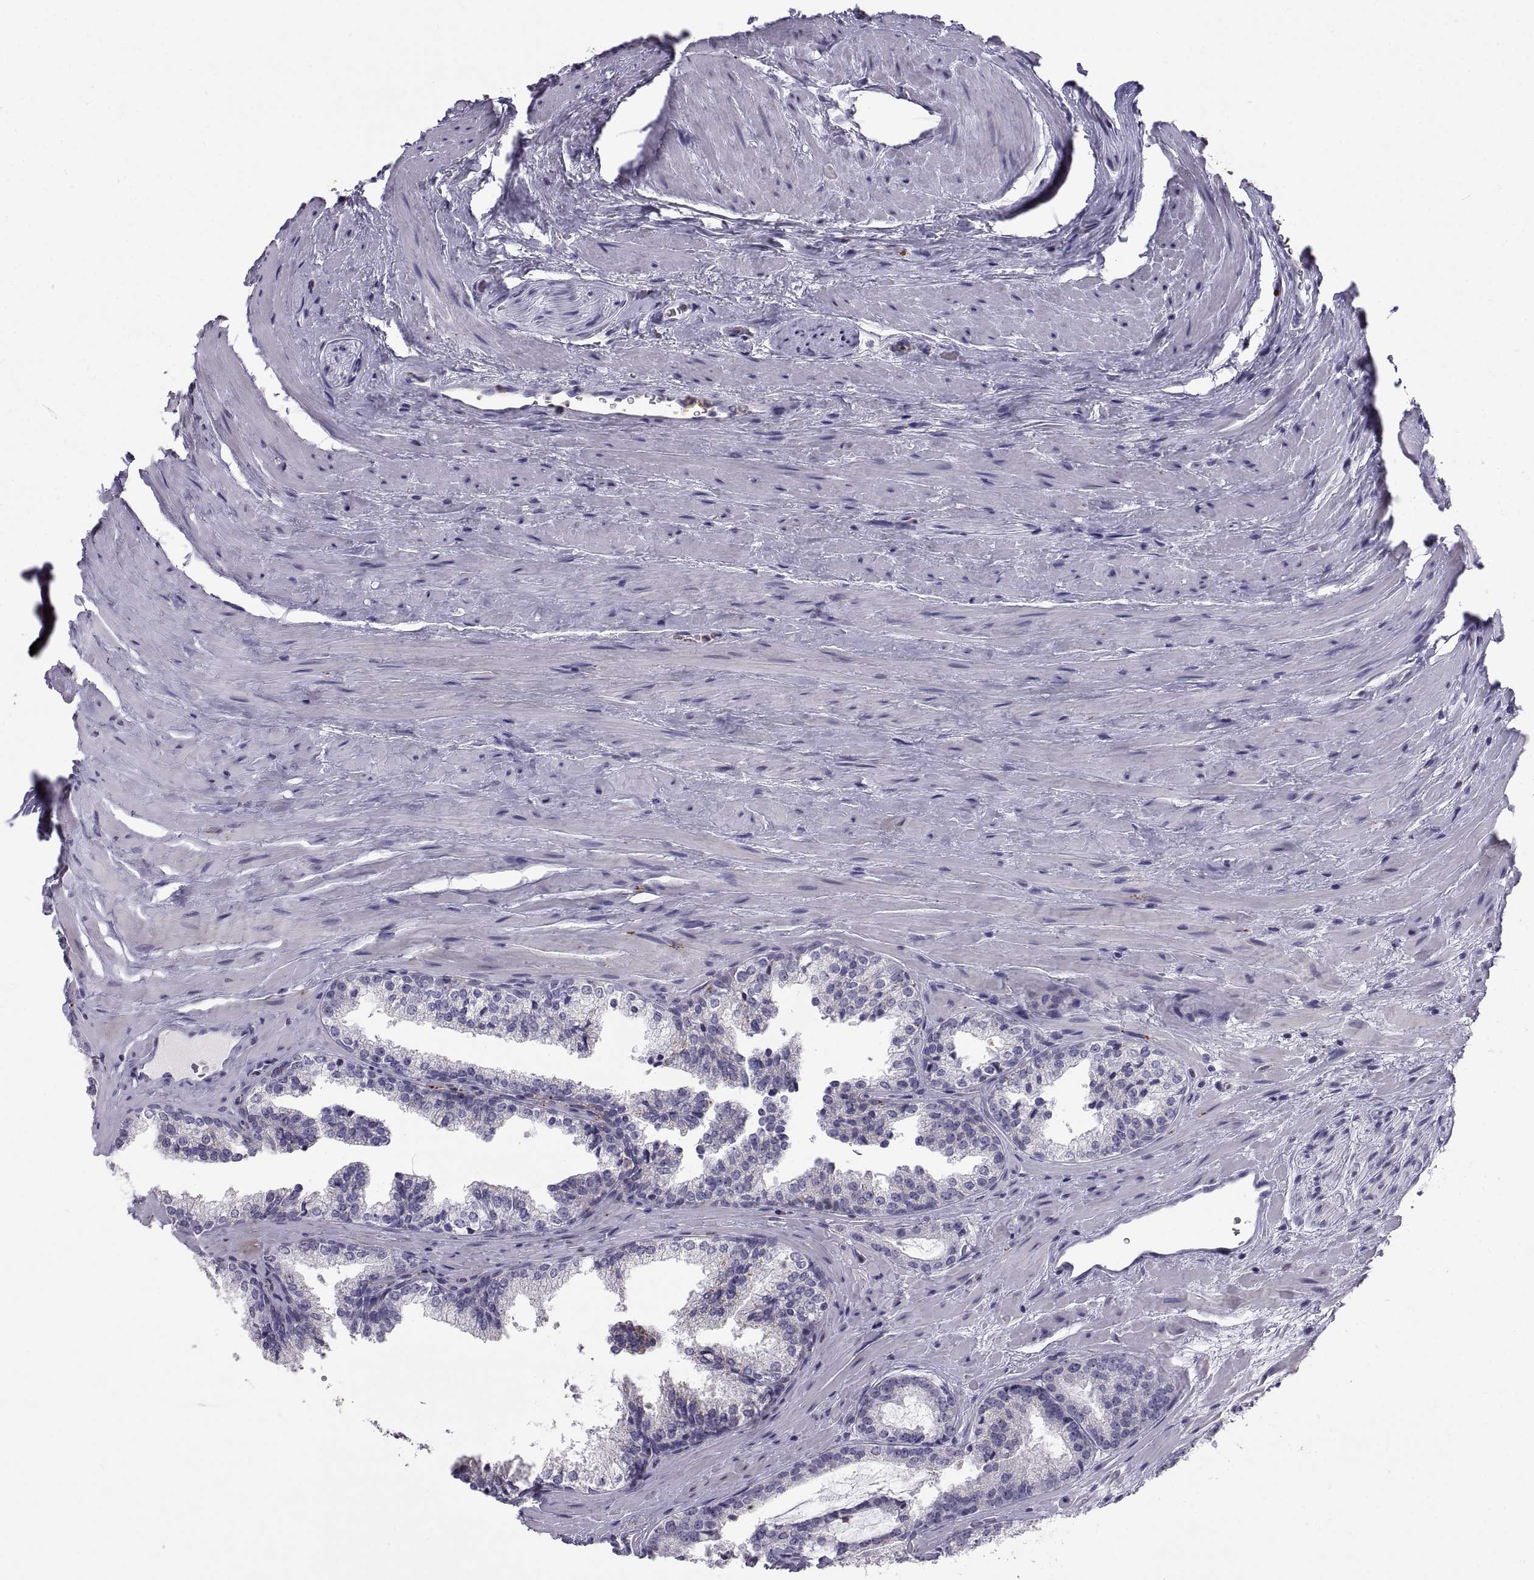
{"staining": {"intensity": "negative", "quantity": "none", "location": "none"}, "tissue": "prostate cancer", "cell_type": "Tumor cells", "image_type": "cancer", "snomed": [{"axis": "morphology", "description": "Adenocarcinoma, NOS"}, {"axis": "morphology", "description": "Adenocarcinoma, High grade"}, {"axis": "topography", "description": "Prostate"}], "caption": "A micrograph of human prostate cancer is negative for staining in tumor cells.", "gene": "RGS19", "patient": {"sex": "male", "age": 62}}